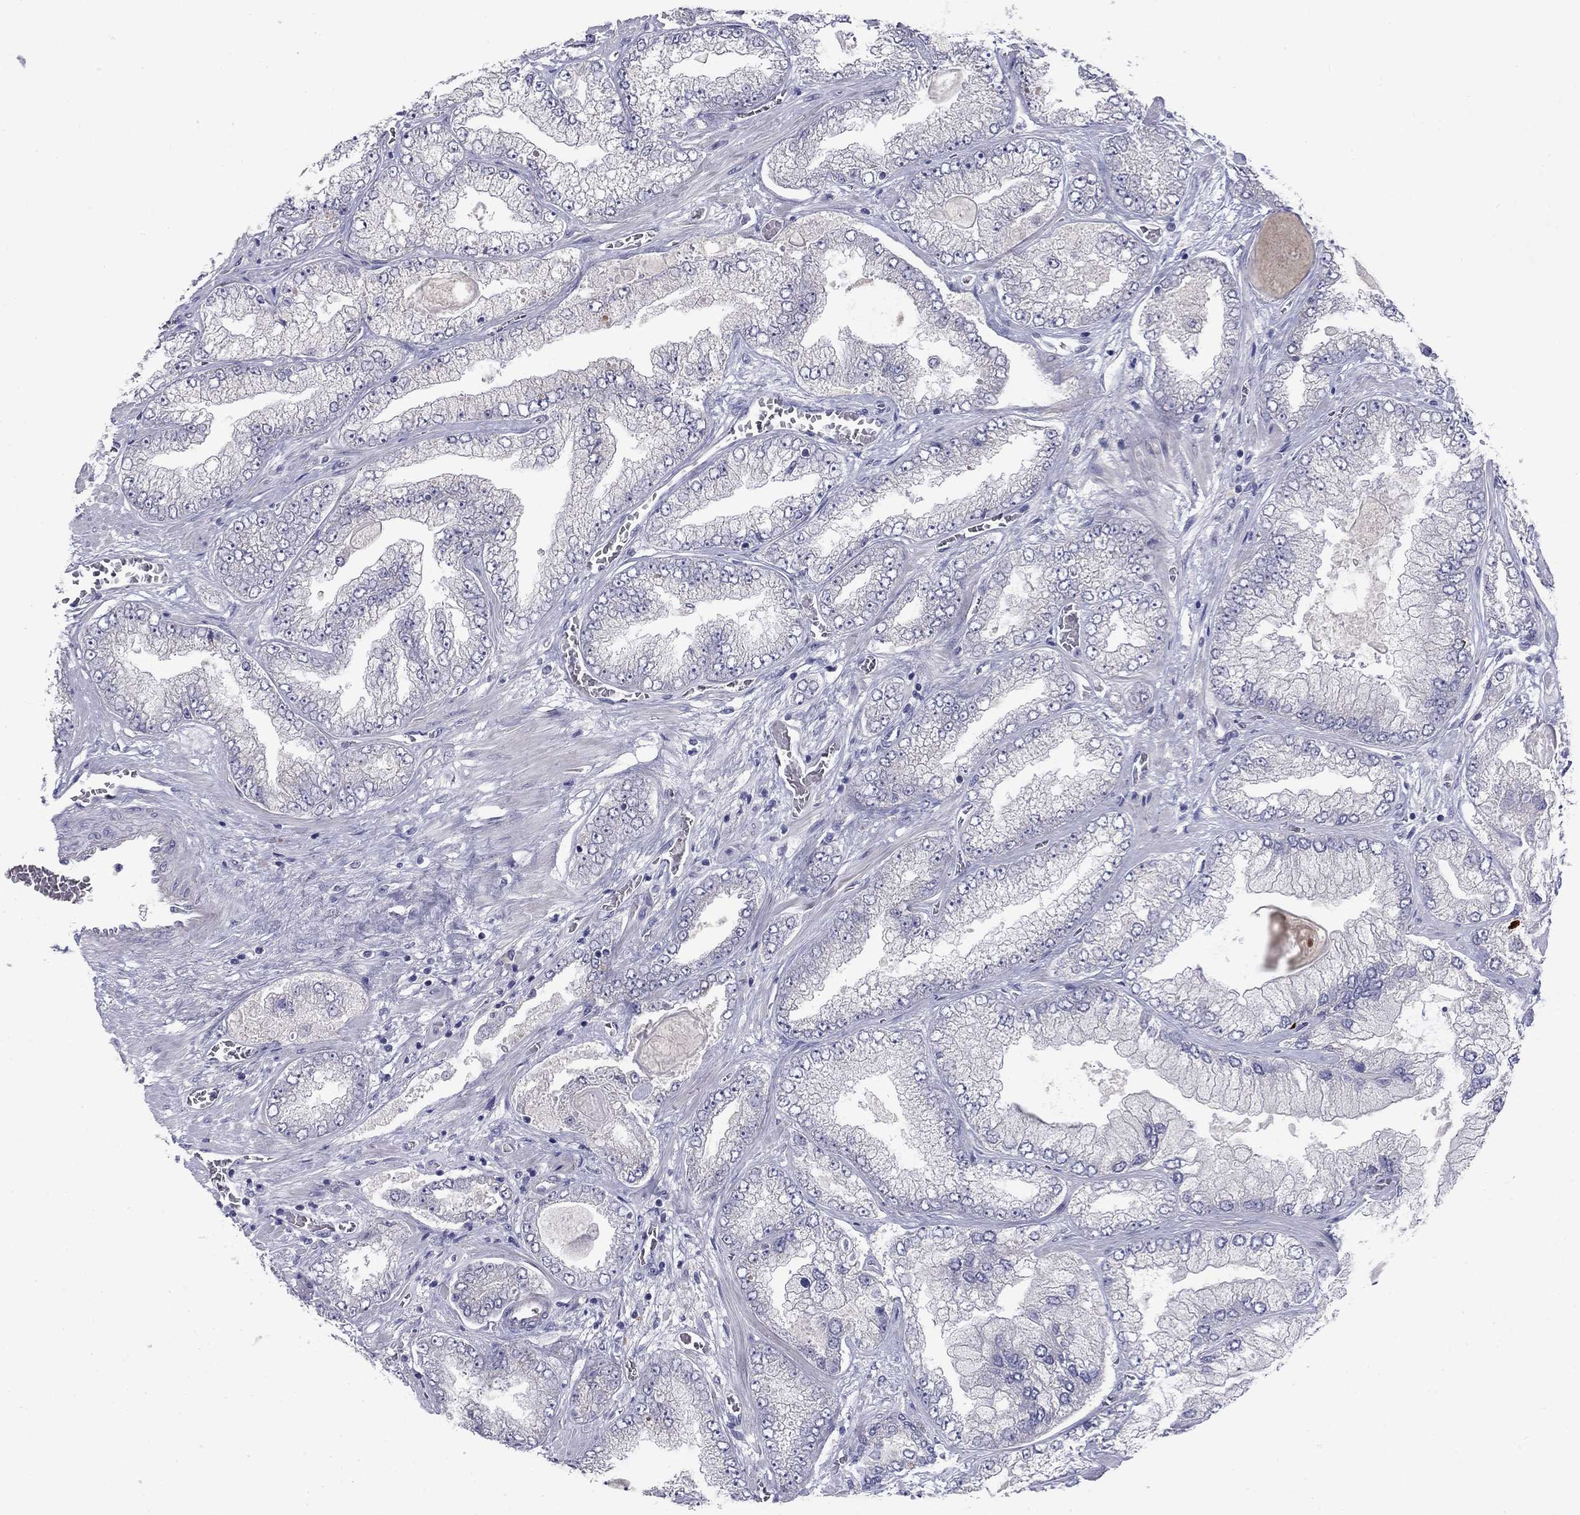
{"staining": {"intensity": "negative", "quantity": "none", "location": "none"}, "tissue": "prostate cancer", "cell_type": "Tumor cells", "image_type": "cancer", "snomed": [{"axis": "morphology", "description": "Adenocarcinoma, Low grade"}, {"axis": "topography", "description": "Prostate"}], "caption": "Prostate cancer (adenocarcinoma (low-grade)) was stained to show a protein in brown. There is no significant positivity in tumor cells.", "gene": "CACNA1A", "patient": {"sex": "male", "age": 57}}